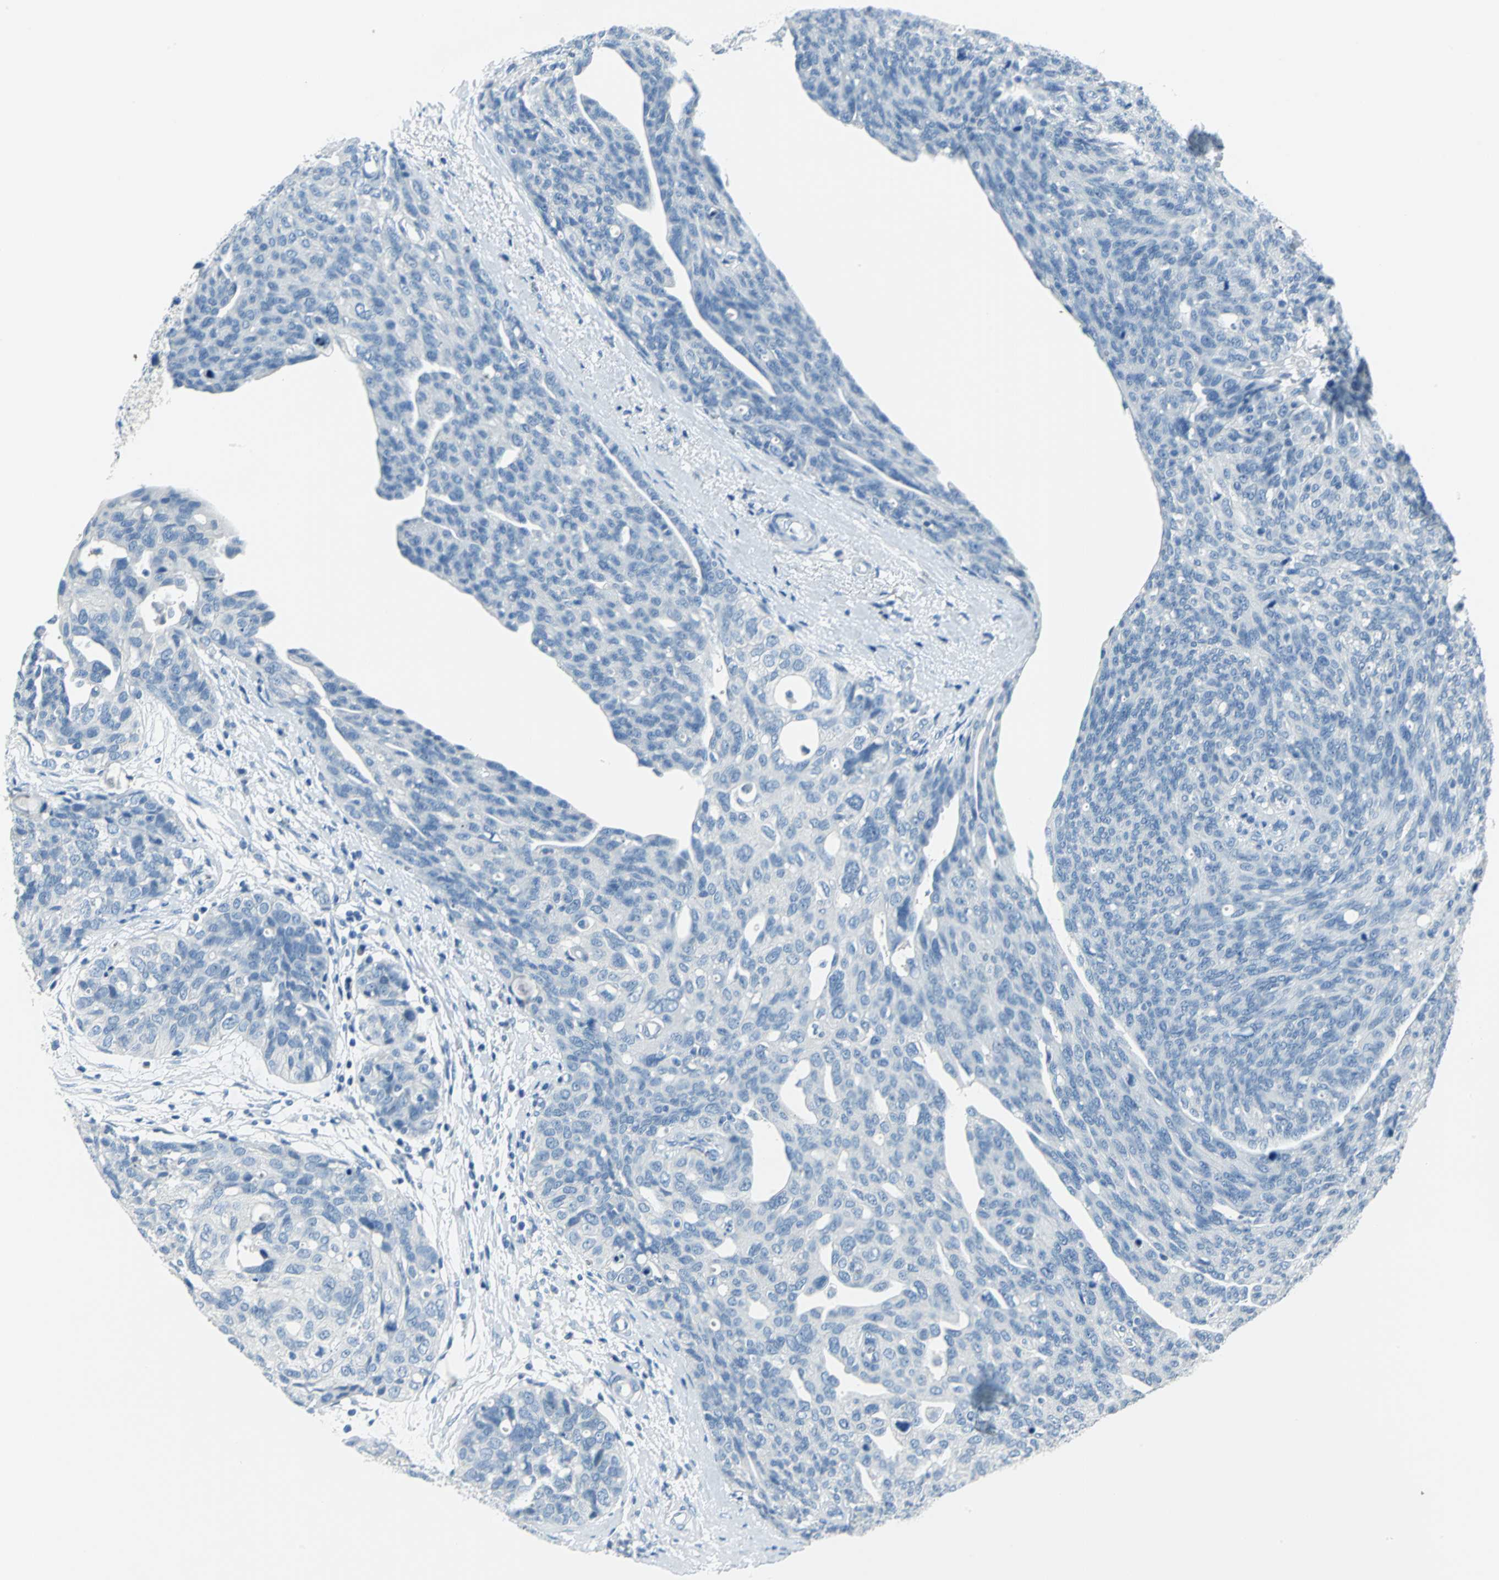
{"staining": {"intensity": "negative", "quantity": "none", "location": "none"}, "tissue": "ovarian cancer", "cell_type": "Tumor cells", "image_type": "cancer", "snomed": [{"axis": "morphology", "description": "Carcinoma, endometroid"}, {"axis": "topography", "description": "Ovary"}], "caption": "Immunohistochemistry of human endometroid carcinoma (ovarian) demonstrates no positivity in tumor cells.", "gene": "PKLR", "patient": {"sex": "female", "age": 60}}